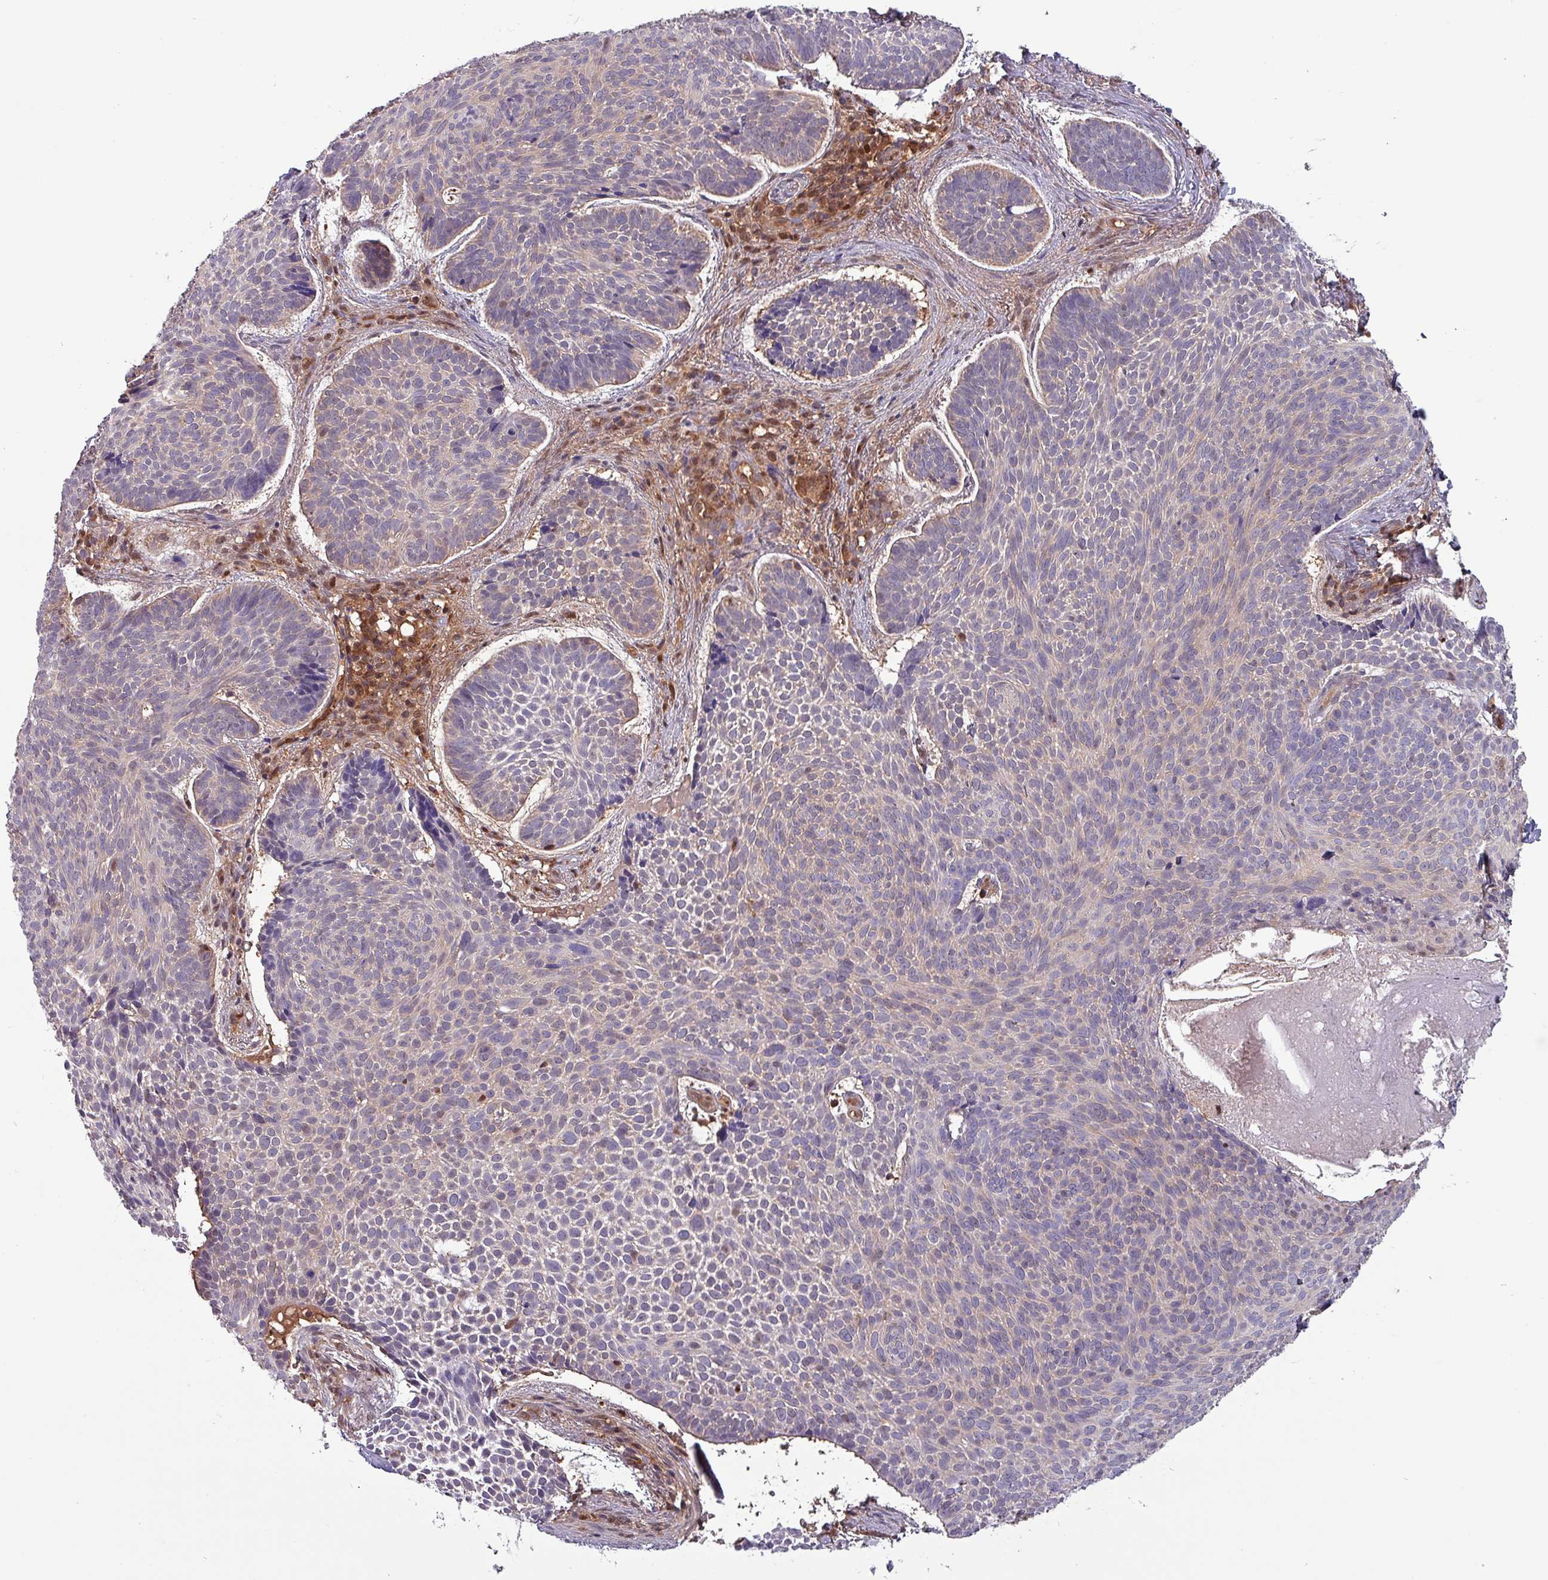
{"staining": {"intensity": "moderate", "quantity": "<25%", "location": "cytoplasmic/membranous"}, "tissue": "skin cancer", "cell_type": "Tumor cells", "image_type": "cancer", "snomed": [{"axis": "morphology", "description": "Basal cell carcinoma"}, {"axis": "topography", "description": "Skin"}], "caption": "Immunohistochemistry (IHC) (DAB) staining of human skin basal cell carcinoma exhibits moderate cytoplasmic/membranous protein positivity in about <25% of tumor cells.", "gene": "PSMB8", "patient": {"sex": "male", "age": 70}}